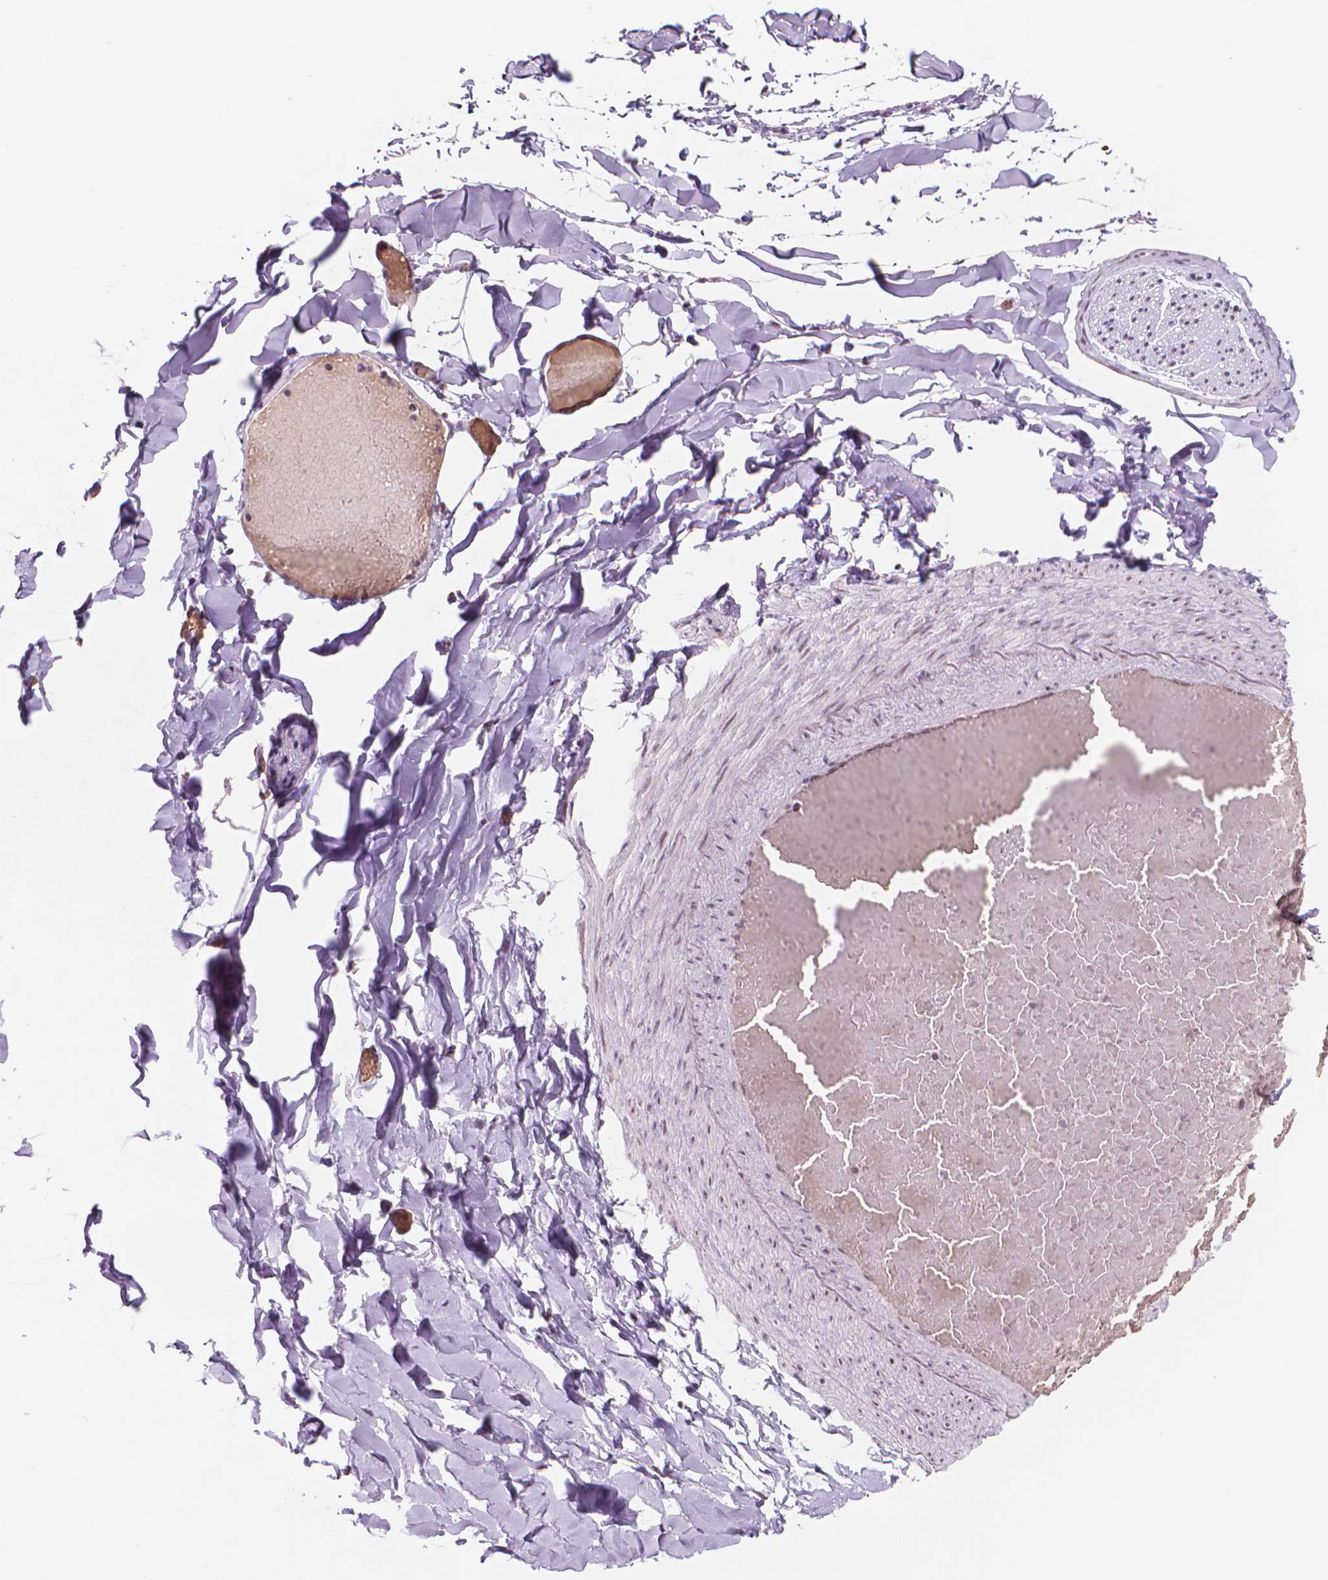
{"staining": {"intensity": "weak", "quantity": "<25%", "location": "nuclear"}, "tissue": "adipose tissue", "cell_type": "Adipocytes", "image_type": "normal", "snomed": [{"axis": "morphology", "description": "Normal tissue, NOS"}, {"axis": "topography", "description": "Gallbladder"}, {"axis": "topography", "description": "Peripheral nerve tissue"}], "caption": "Protein analysis of unremarkable adipose tissue shows no significant staining in adipocytes.", "gene": "POLR3D", "patient": {"sex": "female", "age": 45}}